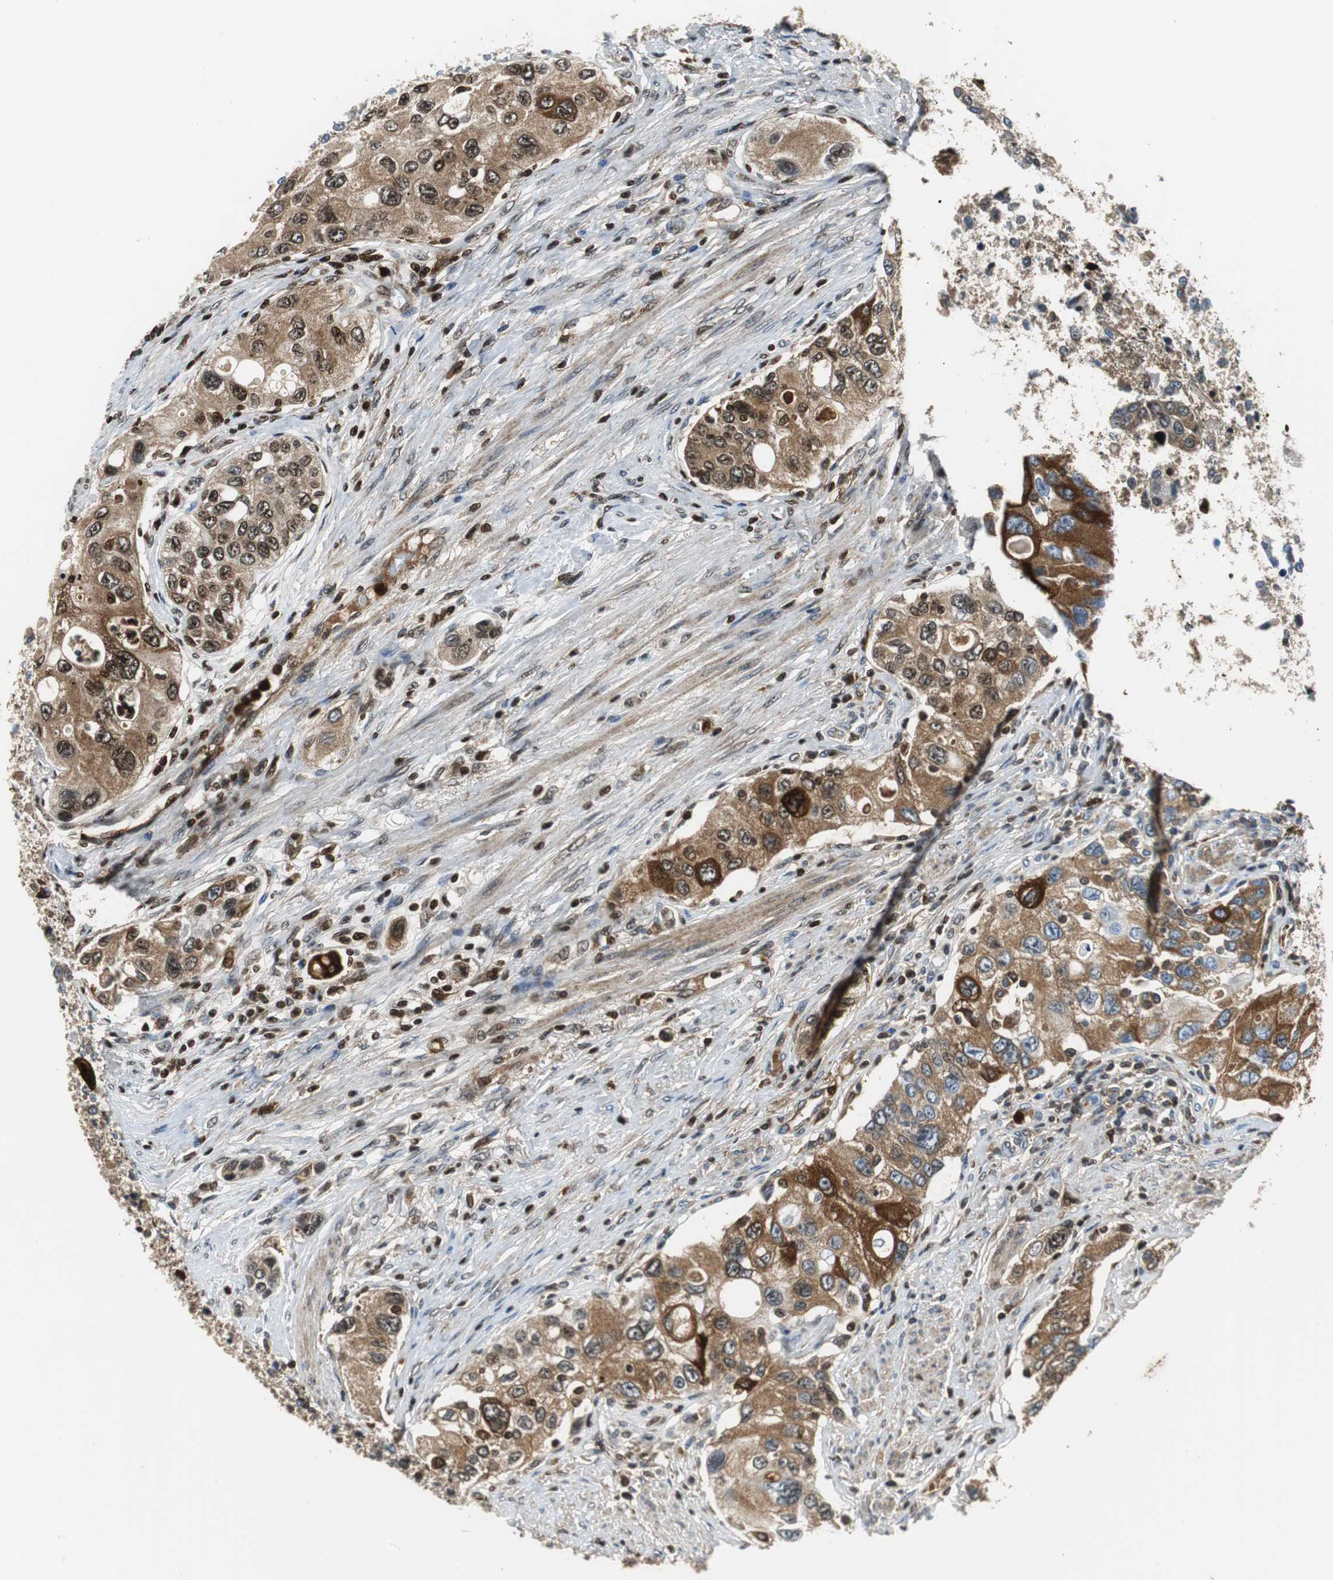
{"staining": {"intensity": "moderate", "quantity": ">75%", "location": "cytoplasmic/membranous,nuclear"}, "tissue": "urothelial cancer", "cell_type": "Tumor cells", "image_type": "cancer", "snomed": [{"axis": "morphology", "description": "Urothelial carcinoma, High grade"}, {"axis": "topography", "description": "Urinary bladder"}], "caption": "This micrograph displays urothelial cancer stained with IHC to label a protein in brown. The cytoplasmic/membranous and nuclear of tumor cells show moderate positivity for the protein. Nuclei are counter-stained blue.", "gene": "ORM1", "patient": {"sex": "female", "age": 56}}